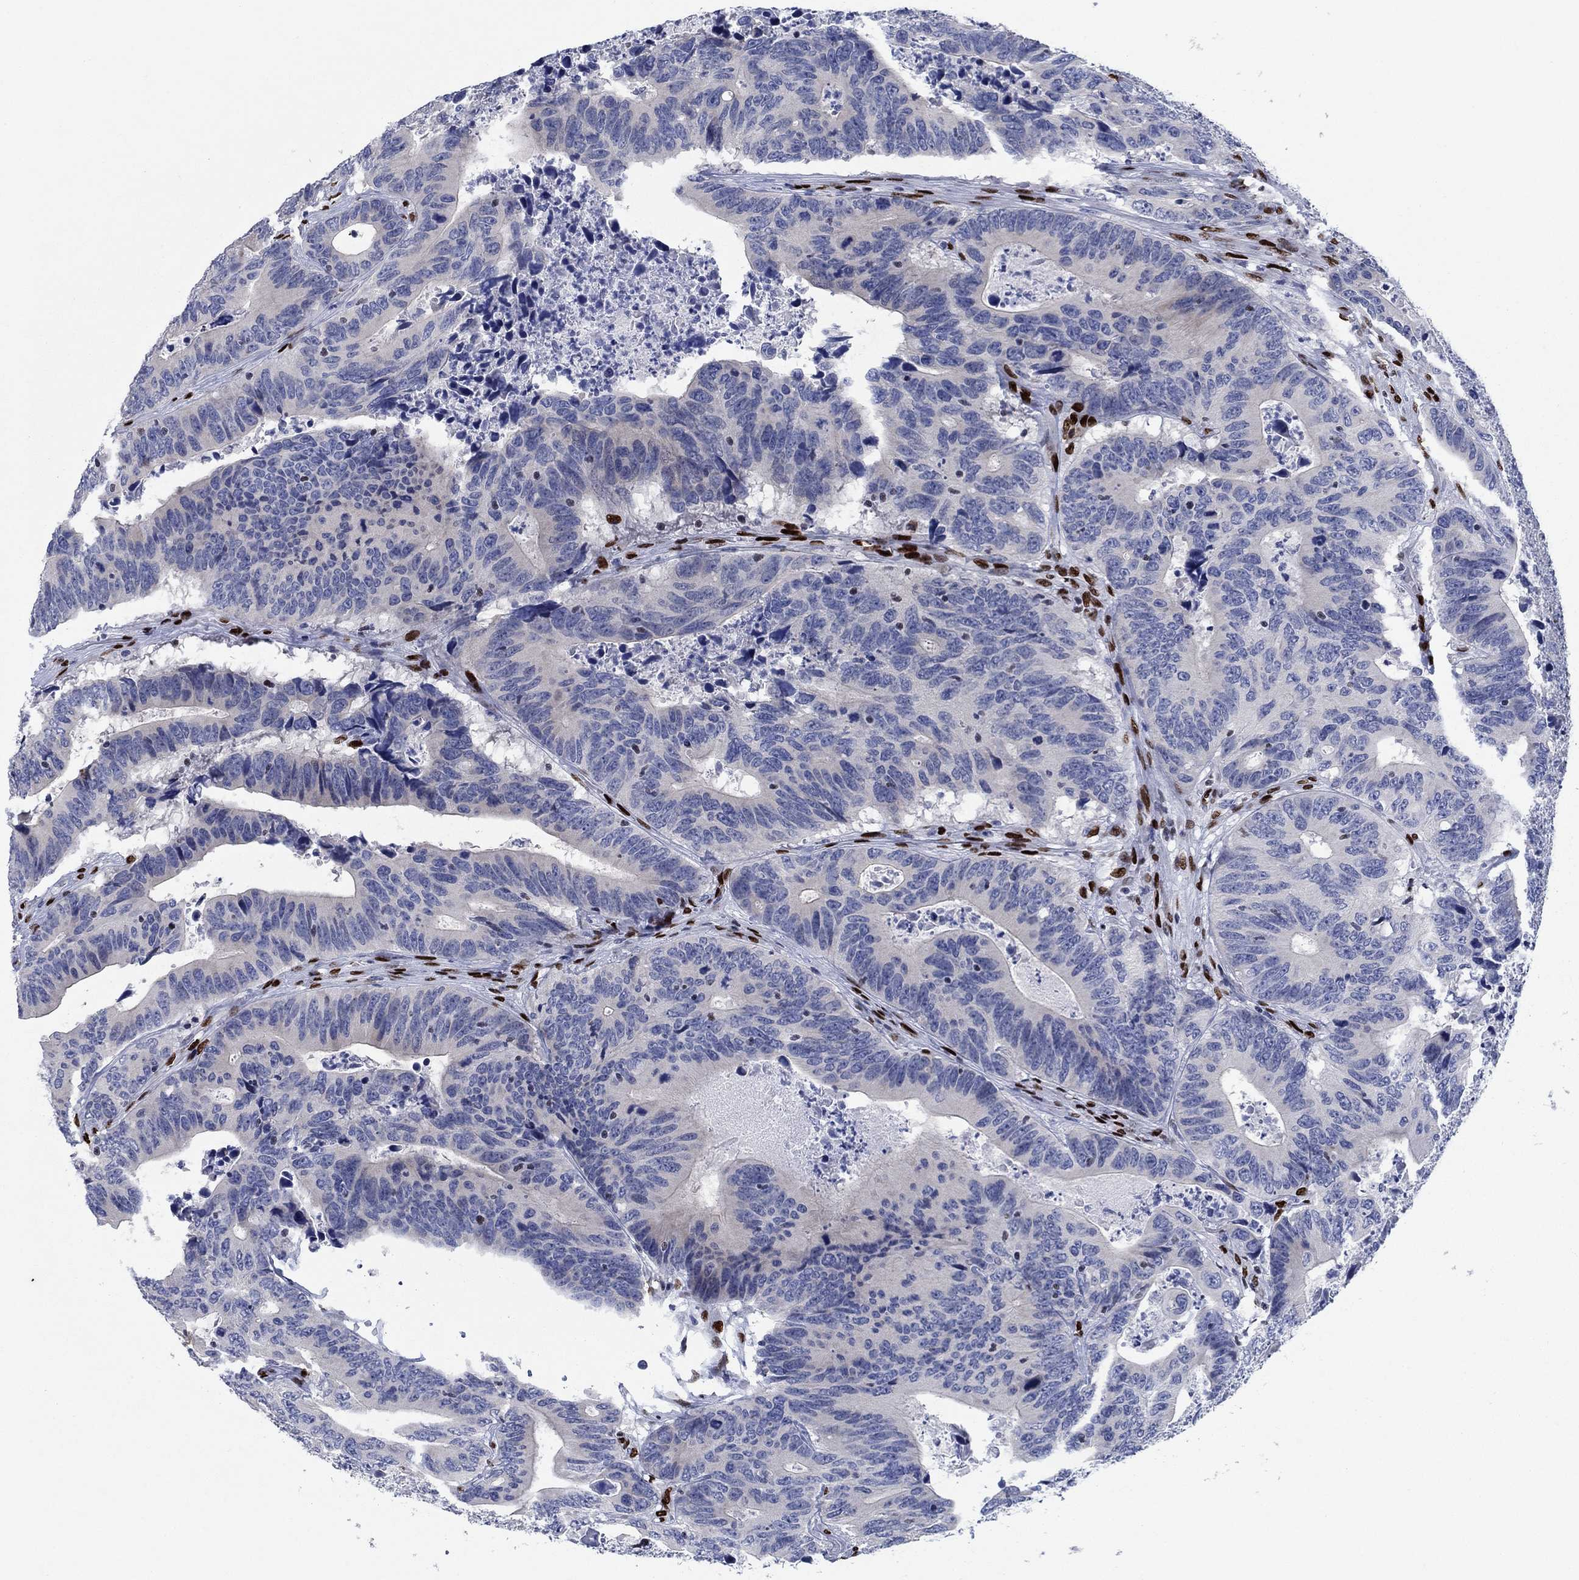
{"staining": {"intensity": "negative", "quantity": "none", "location": "none"}, "tissue": "colorectal cancer", "cell_type": "Tumor cells", "image_type": "cancer", "snomed": [{"axis": "morphology", "description": "Adenocarcinoma, NOS"}, {"axis": "topography", "description": "Colon"}], "caption": "Colorectal cancer was stained to show a protein in brown. There is no significant expression in tumor cells.", "gene": "ZEB1", "patient": {"sex": "female", "age": 90}}